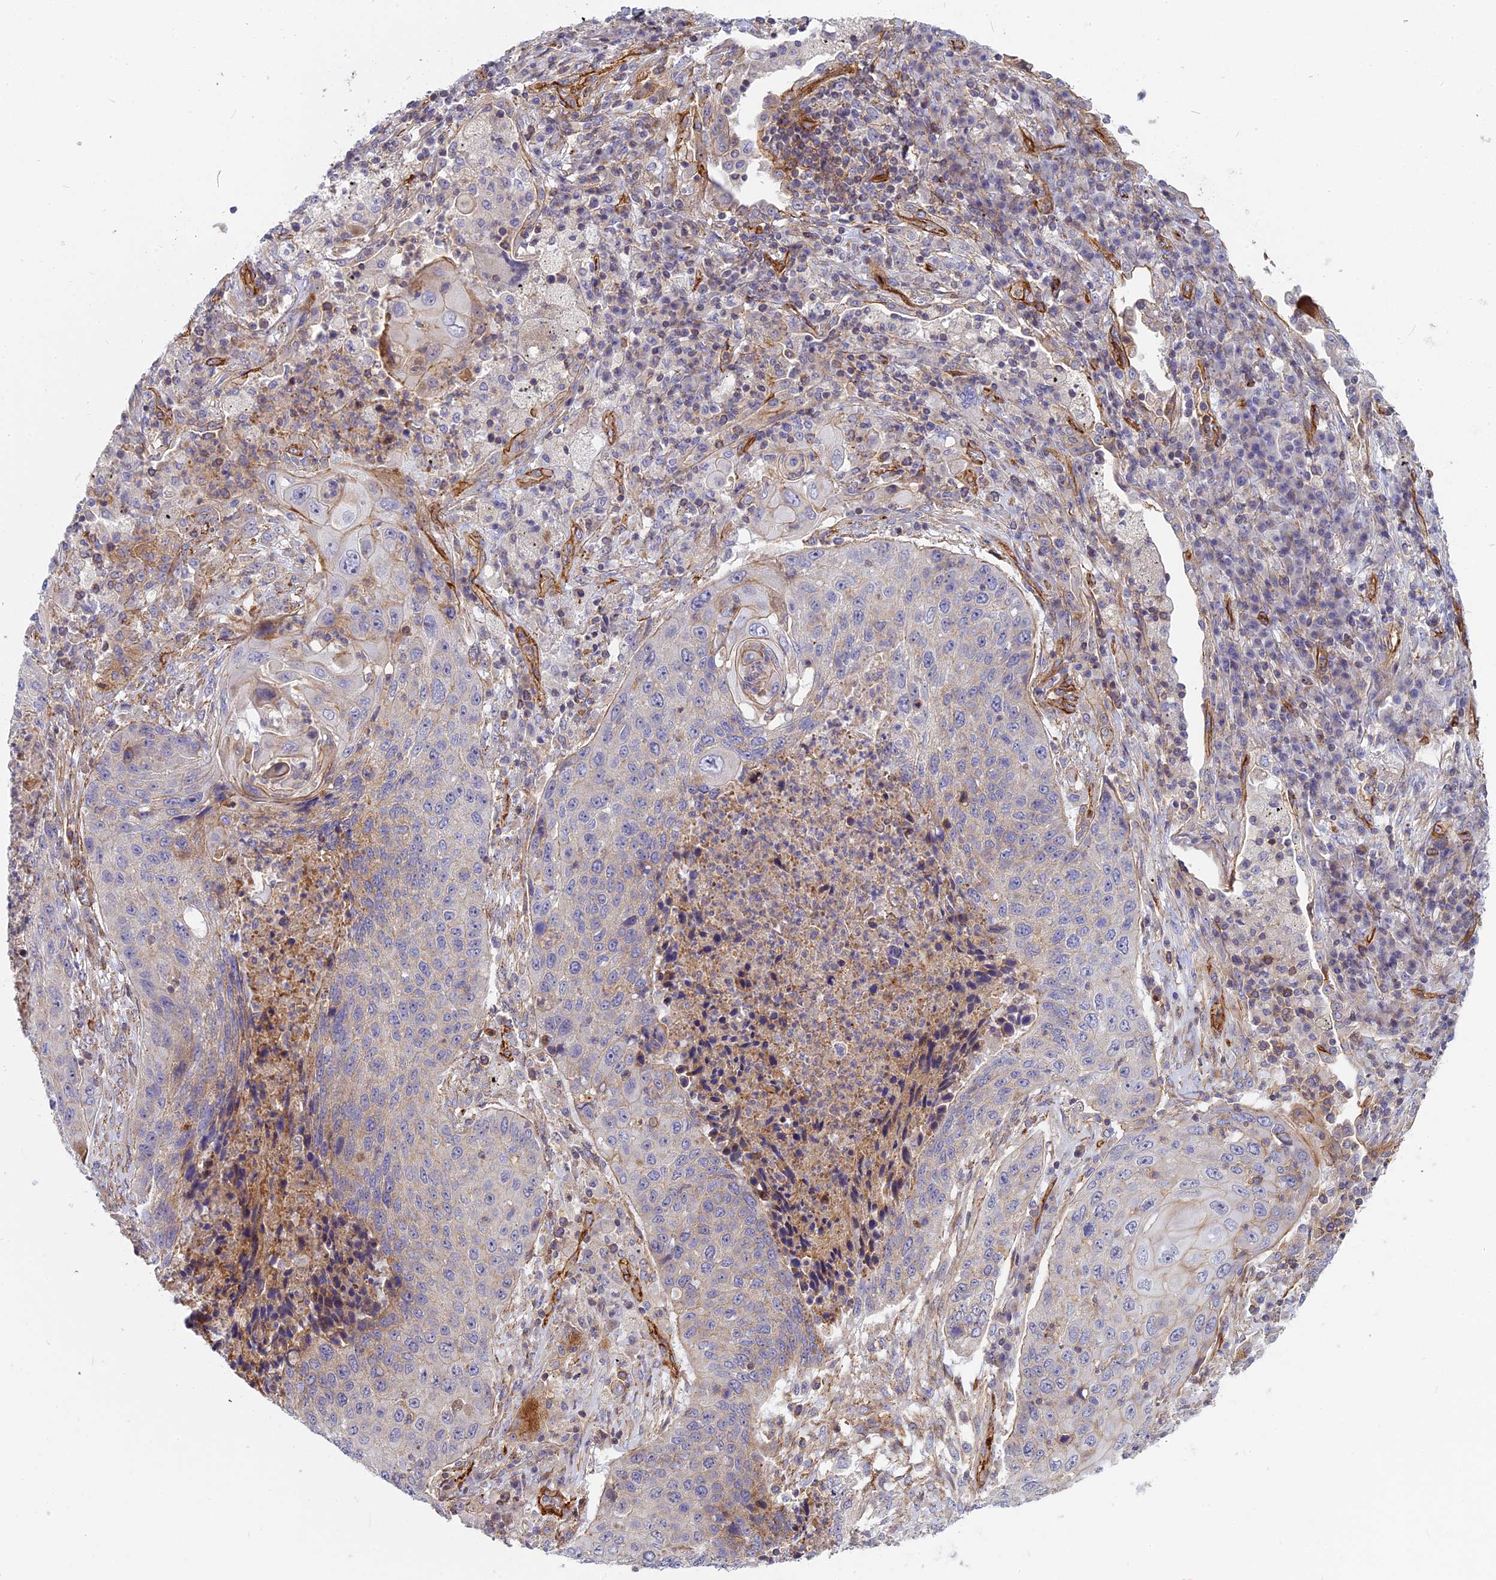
{"staining": {"intensity": "weak", "quantity": "<25%", "location": "cytoplasmic/membranous"}, "tissue": "lung cancer", "cell_type": "Tumor cells", "image_type": "cancer", "snomed": [{"axis": "morphology", "description": "Squamous cell carcinoma, NOS"}, {"axis": "topography", "description": "Lung"}], "caption": "This is a histopathology image of IHC staining of lung cancer (squamous cell carcinoma), which shows no positivity in tumor cells. (Brightfield microscopy of DAB IHC at high magnification).", "gene": "CNBD2", "patient": {"sex": "female", "age": 63}}